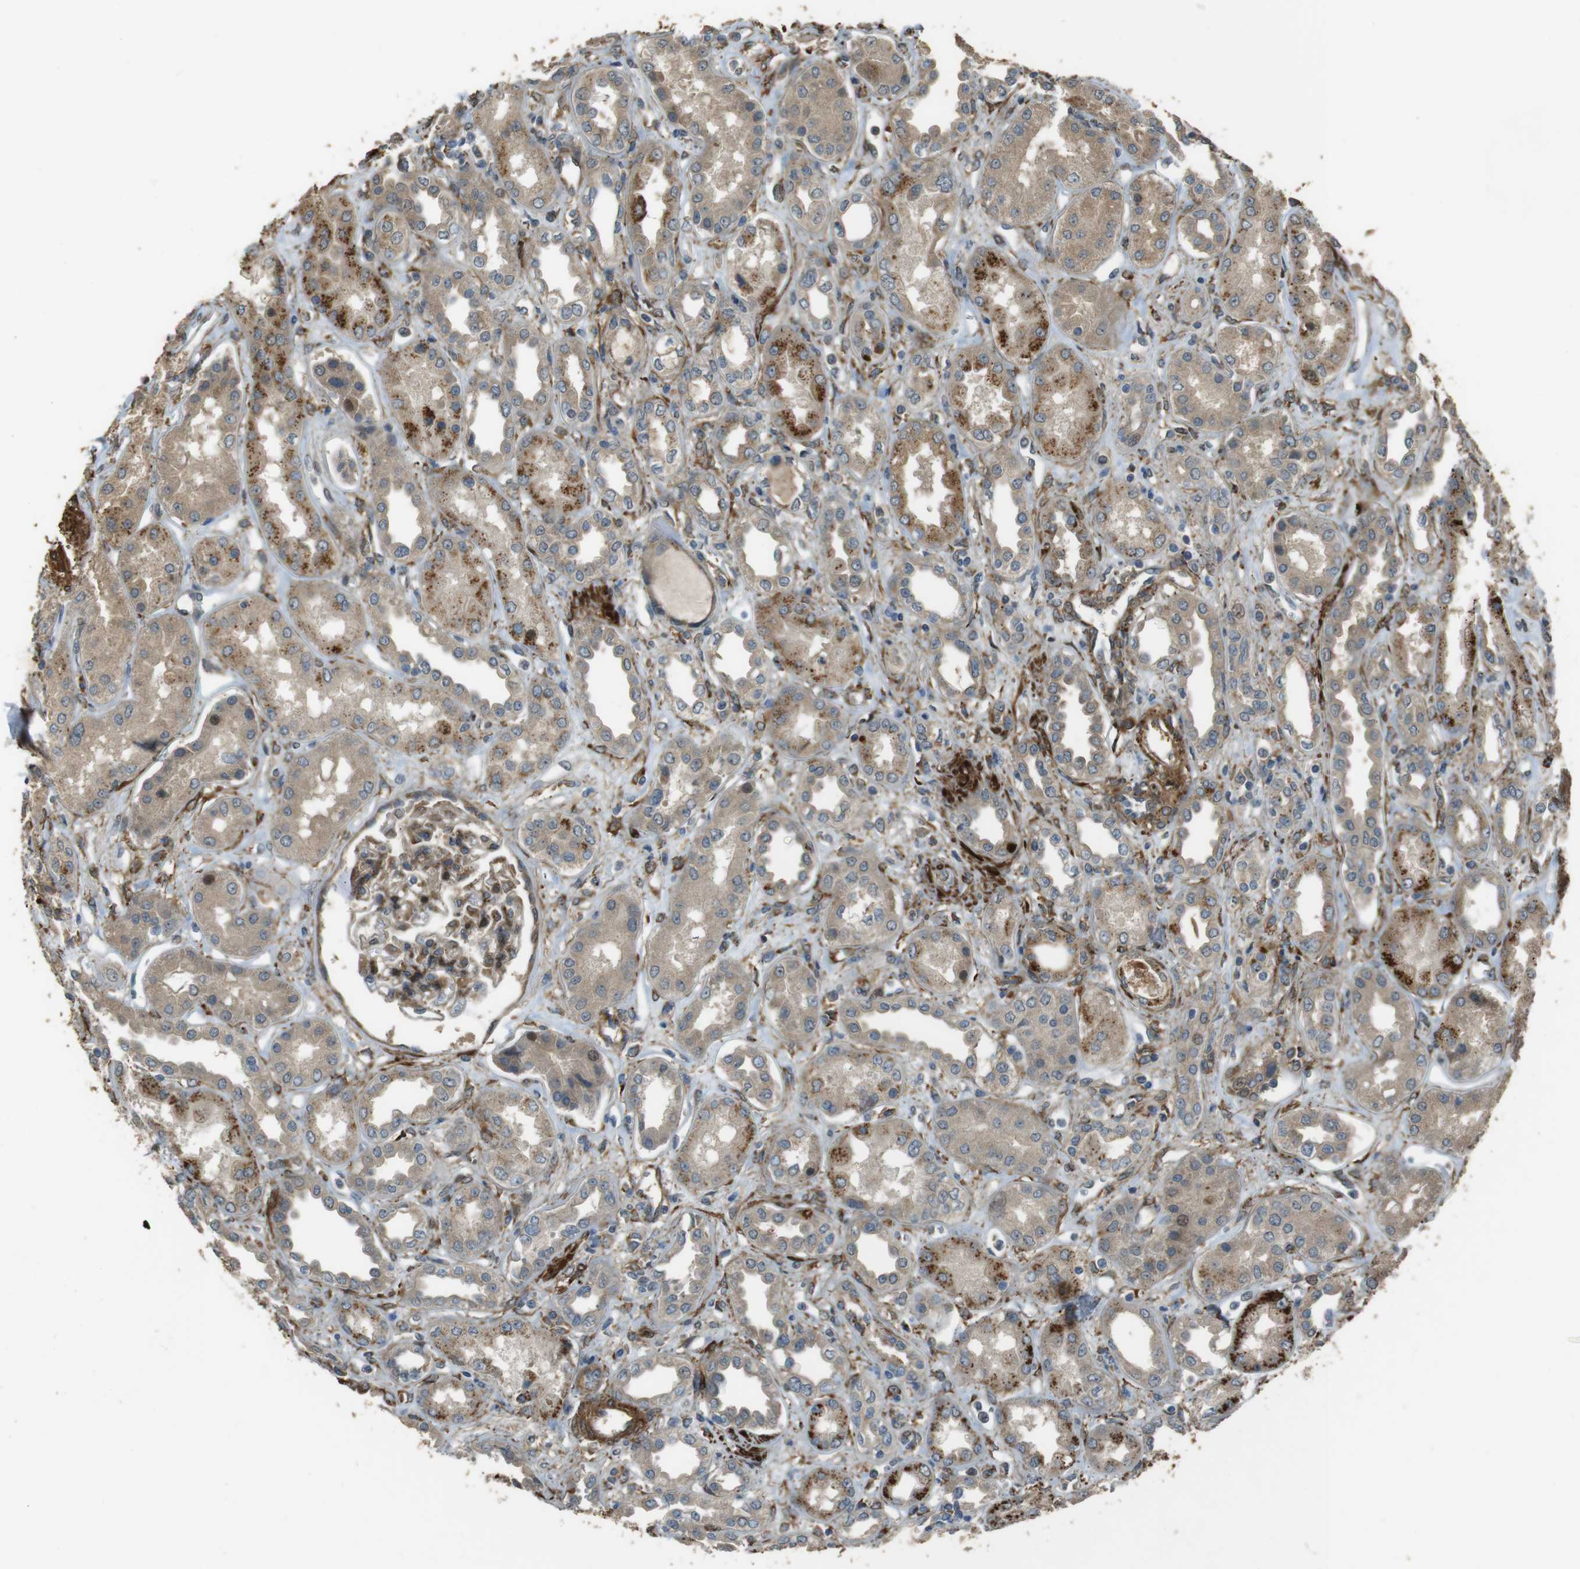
{"staining": {"intensity": "moderate", "quantity": ">75%", "location": "cytoplasmic/membranous"}, "tissue": "kidney", "cell_type": "Cells in glomeruli", "image_type": "normal", "snomed": [{"axis": "morphology", "description": "Normal tissue, NOS"}, {"axis": "topography", "description": "Kidney"}], "caption": "Kidney was stained to show a protein in brown. There is medium levels of moderate cytoplasmic/membranous staining in about >75% of cells in glomeruli. The protein of interest is shown in brown color, while the nuclei are stained blue.", "gene": "MSRB3", "patient": {"sex": "male", "age": 59}}